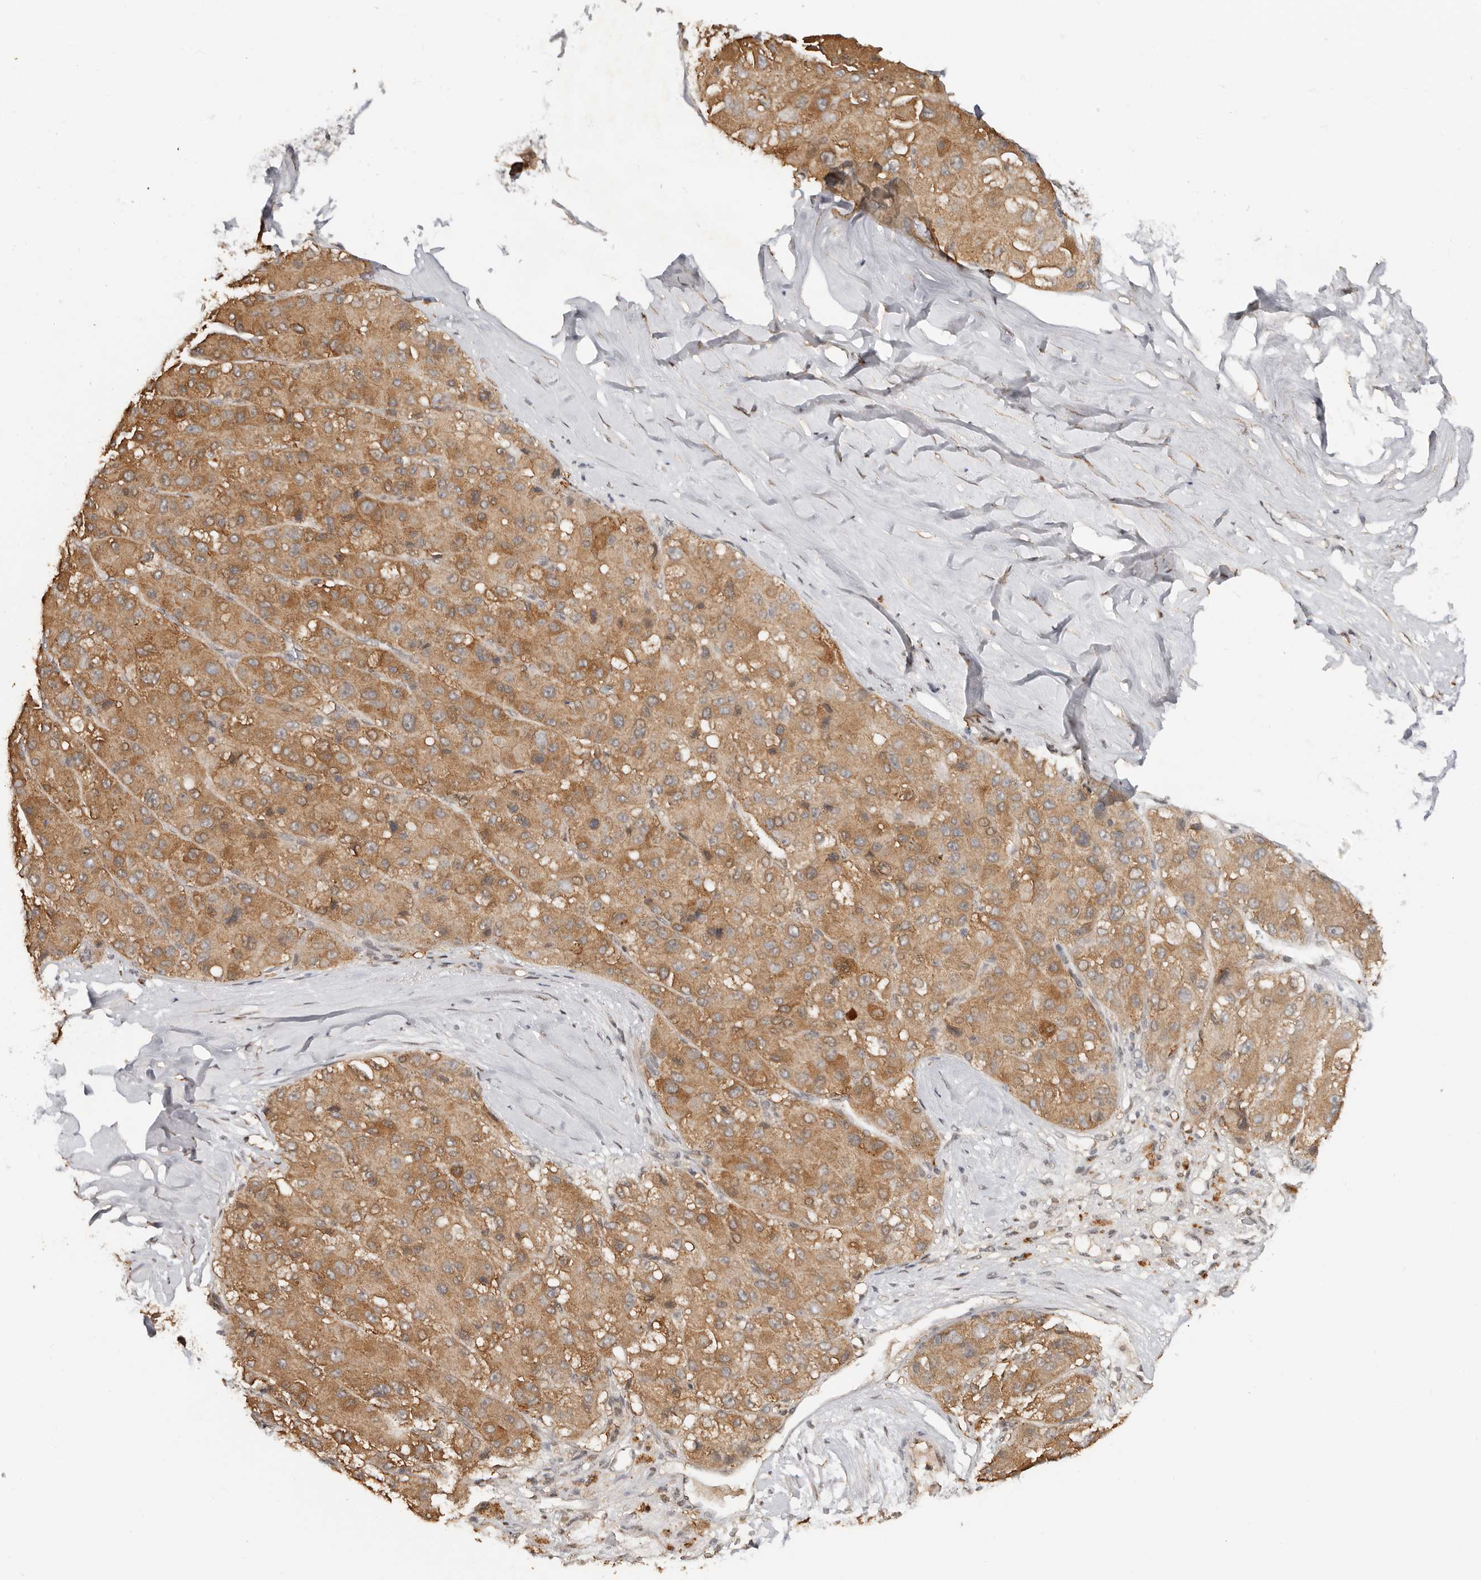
{"staining": {"intensity": "moderate", "quantity": ">75%", "location": "cytoplasmic/membranous"}, "tissue": "liver cancer", "cell_type": "Tumor cells", "image_type": "cancer", "snomed": [{"axis": "morphology", "description": "Carcinoma, Hepatocellular, NOS"}, {"axis": "topography", "description": "Liver"}], "caption": "Brown immunohistochemical staining in liver cancer (hepatocellular carcinoma) displays moderate cytoplasmic/membranous positivity in about >75% of tumor cells. (Stains: DAB (3,3'-diaminobenzidine) in brown, nuclei in blue, Microscopy: brightfield microscopy at high magnification).", "gene": "SEC14L1", "patient": {"sex": "male", "age": 80}}